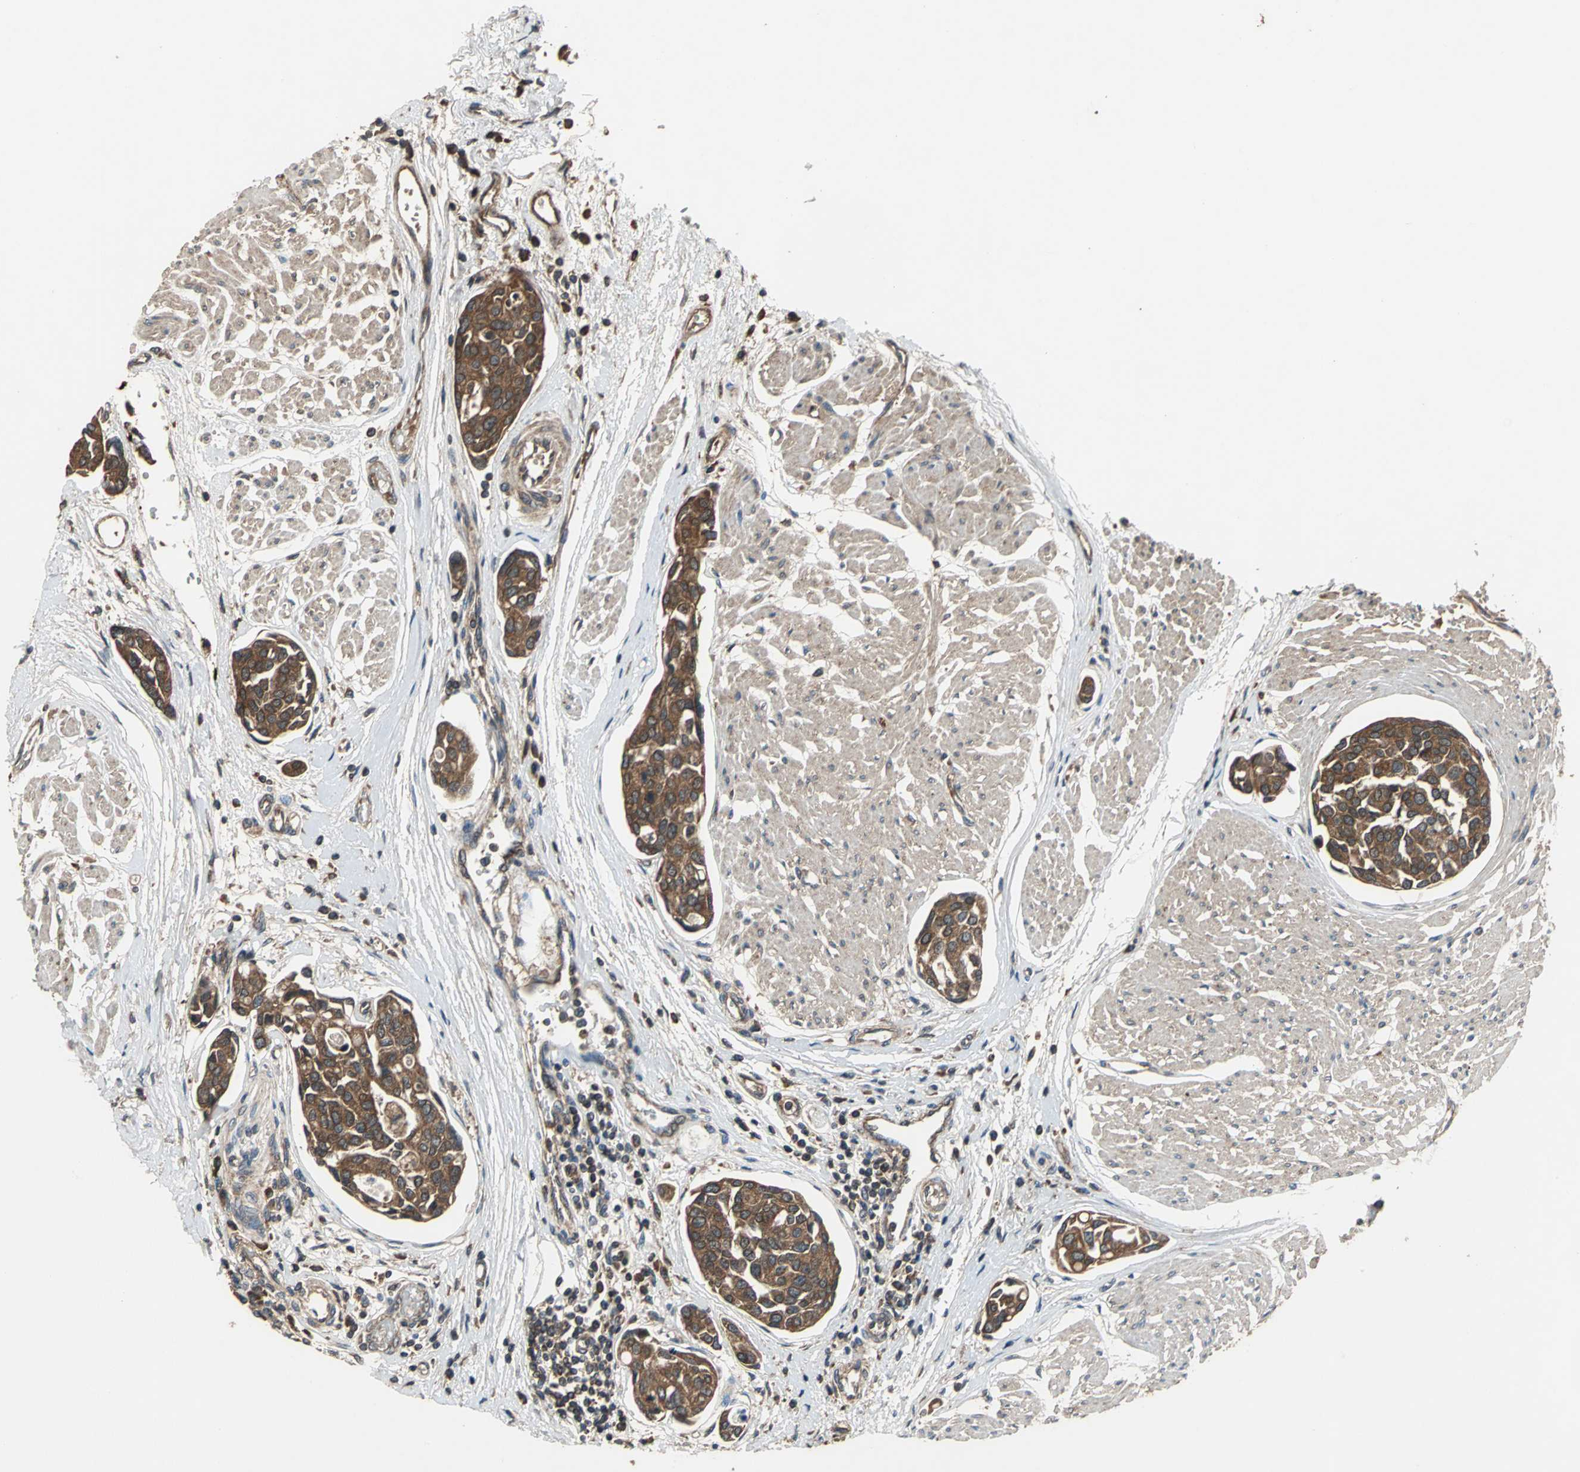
{"staining": {"intensity": "strong", "quantity": ">75%", "location": "cytoplasmic/membranous"}, "tissue": "urothelial cancer", "cell_type": "Tumor cells", "image_type": "cancer", "snomed": [{"axis": "morphology", "description": "Urothelial carcinoma, High grade"}, {"axis": "topography", "description": "Urinary bladder"}], "caption": "Urothelial cancer stained with IHC displays strong cytoplasmic/membranous positivity in approximately >75% of tumor cells. (DAB (3,3'-diaminobenzidine) IHC with brightfield microscopy, high magnification).", "gene": "ZNF608", "patient": {"sex": "male", "age": 78}}